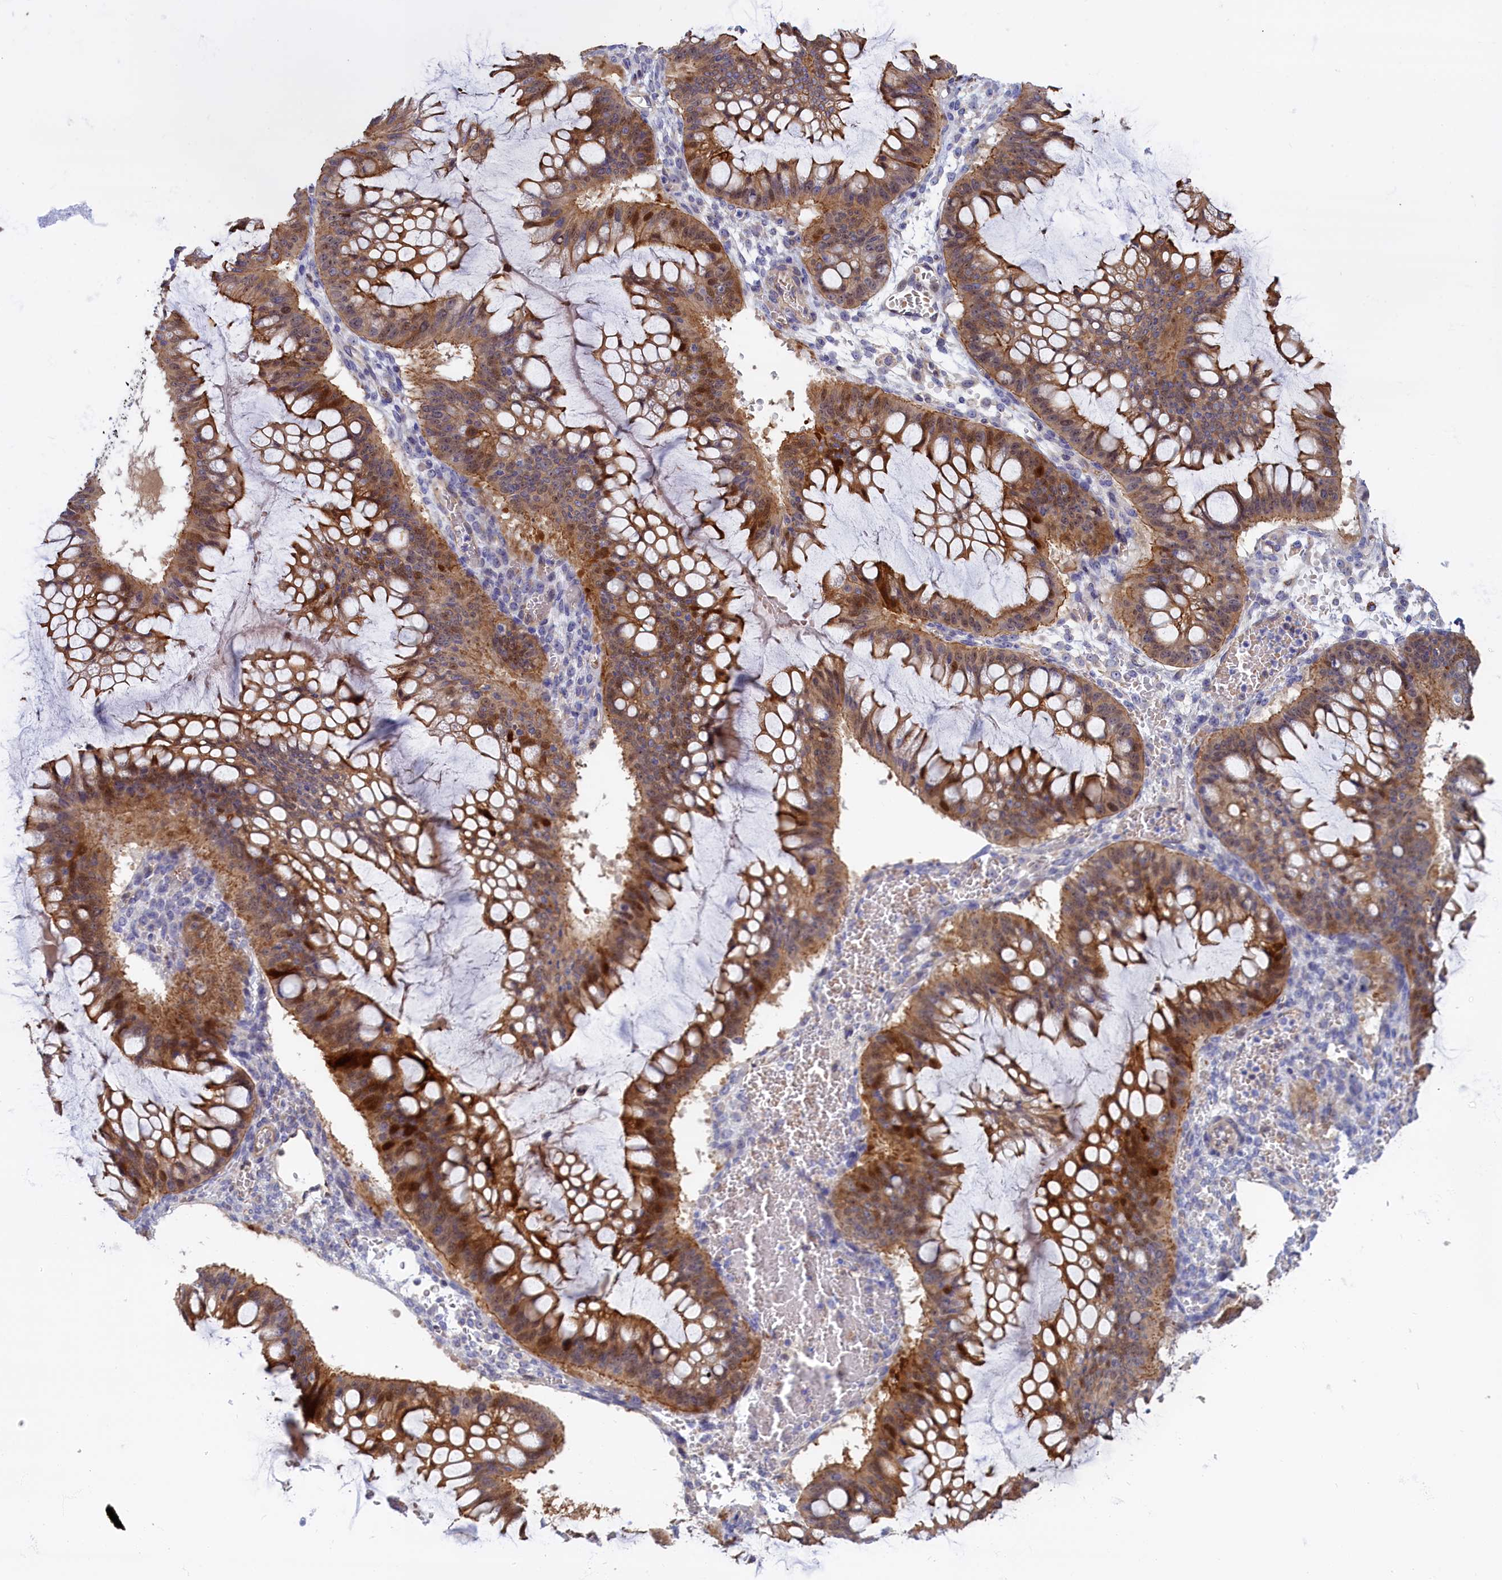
{"staining": {"intensity": "moderate", "quantity": ">75%", "location": "cytoplasmic/membranous,nuclear"}, "tissue": "ovarian cancer", "cell_type": "Tumor cells", "image_type": "cancer", "snomed": [{"axis": "morphology", "description": "Cystadenocarcinoma, mucinous, NOS"}, {"axis": "topography", "description": "Ovary"}], "caption": "A medium amount of moderate cytoplasmic/membranous and nuclear expression is appreciated in approximately >75% of tumor cells in mucinous cystadenocarcinoma (ovarian) tissue.", "gene": "ABCC12", "patient": {"sex": "female", "age": 73}}